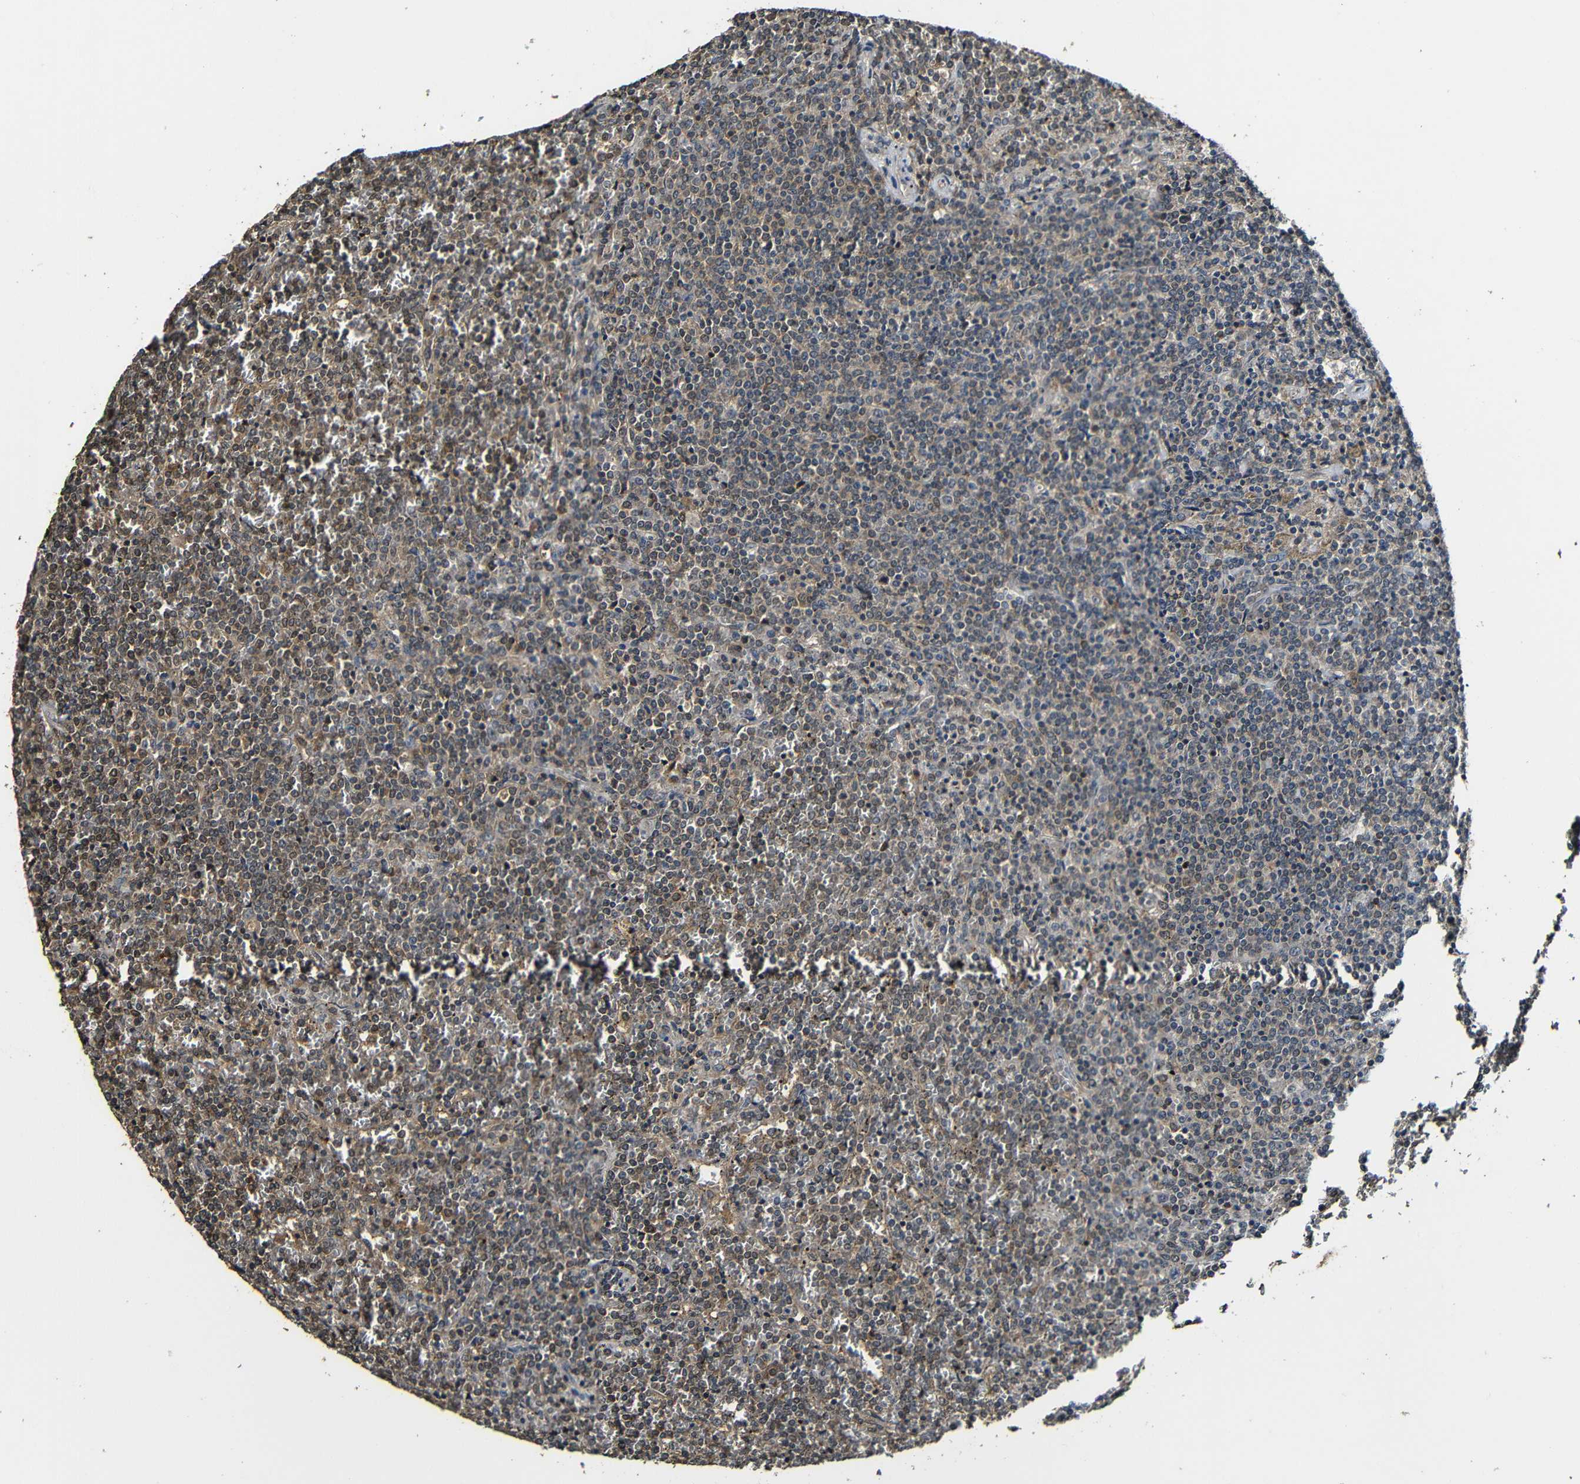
{"staining": {"intensity": "weak", "quantity": "25%-75%", "location": "cytoplasmic/membranous"}, "tissue": "lymphoma", "cell_type": "Tumor cells", "image_type": "cancer", "snomed": [{"axis": "morphology", "description": "Malignant lymphoma, non-Hodgkin's type, Low grade"}, {"axis": "topography", "description": "Spleen"}], "caption": "This is a photomicrograph of immunohistochemistry (IHC) staining of lymphoma, which shows weak positivity in the cytoplasmic/membranous of tumor cells.", "gene": "CASP8", "patient": {"sex": "female", "age": 19}}